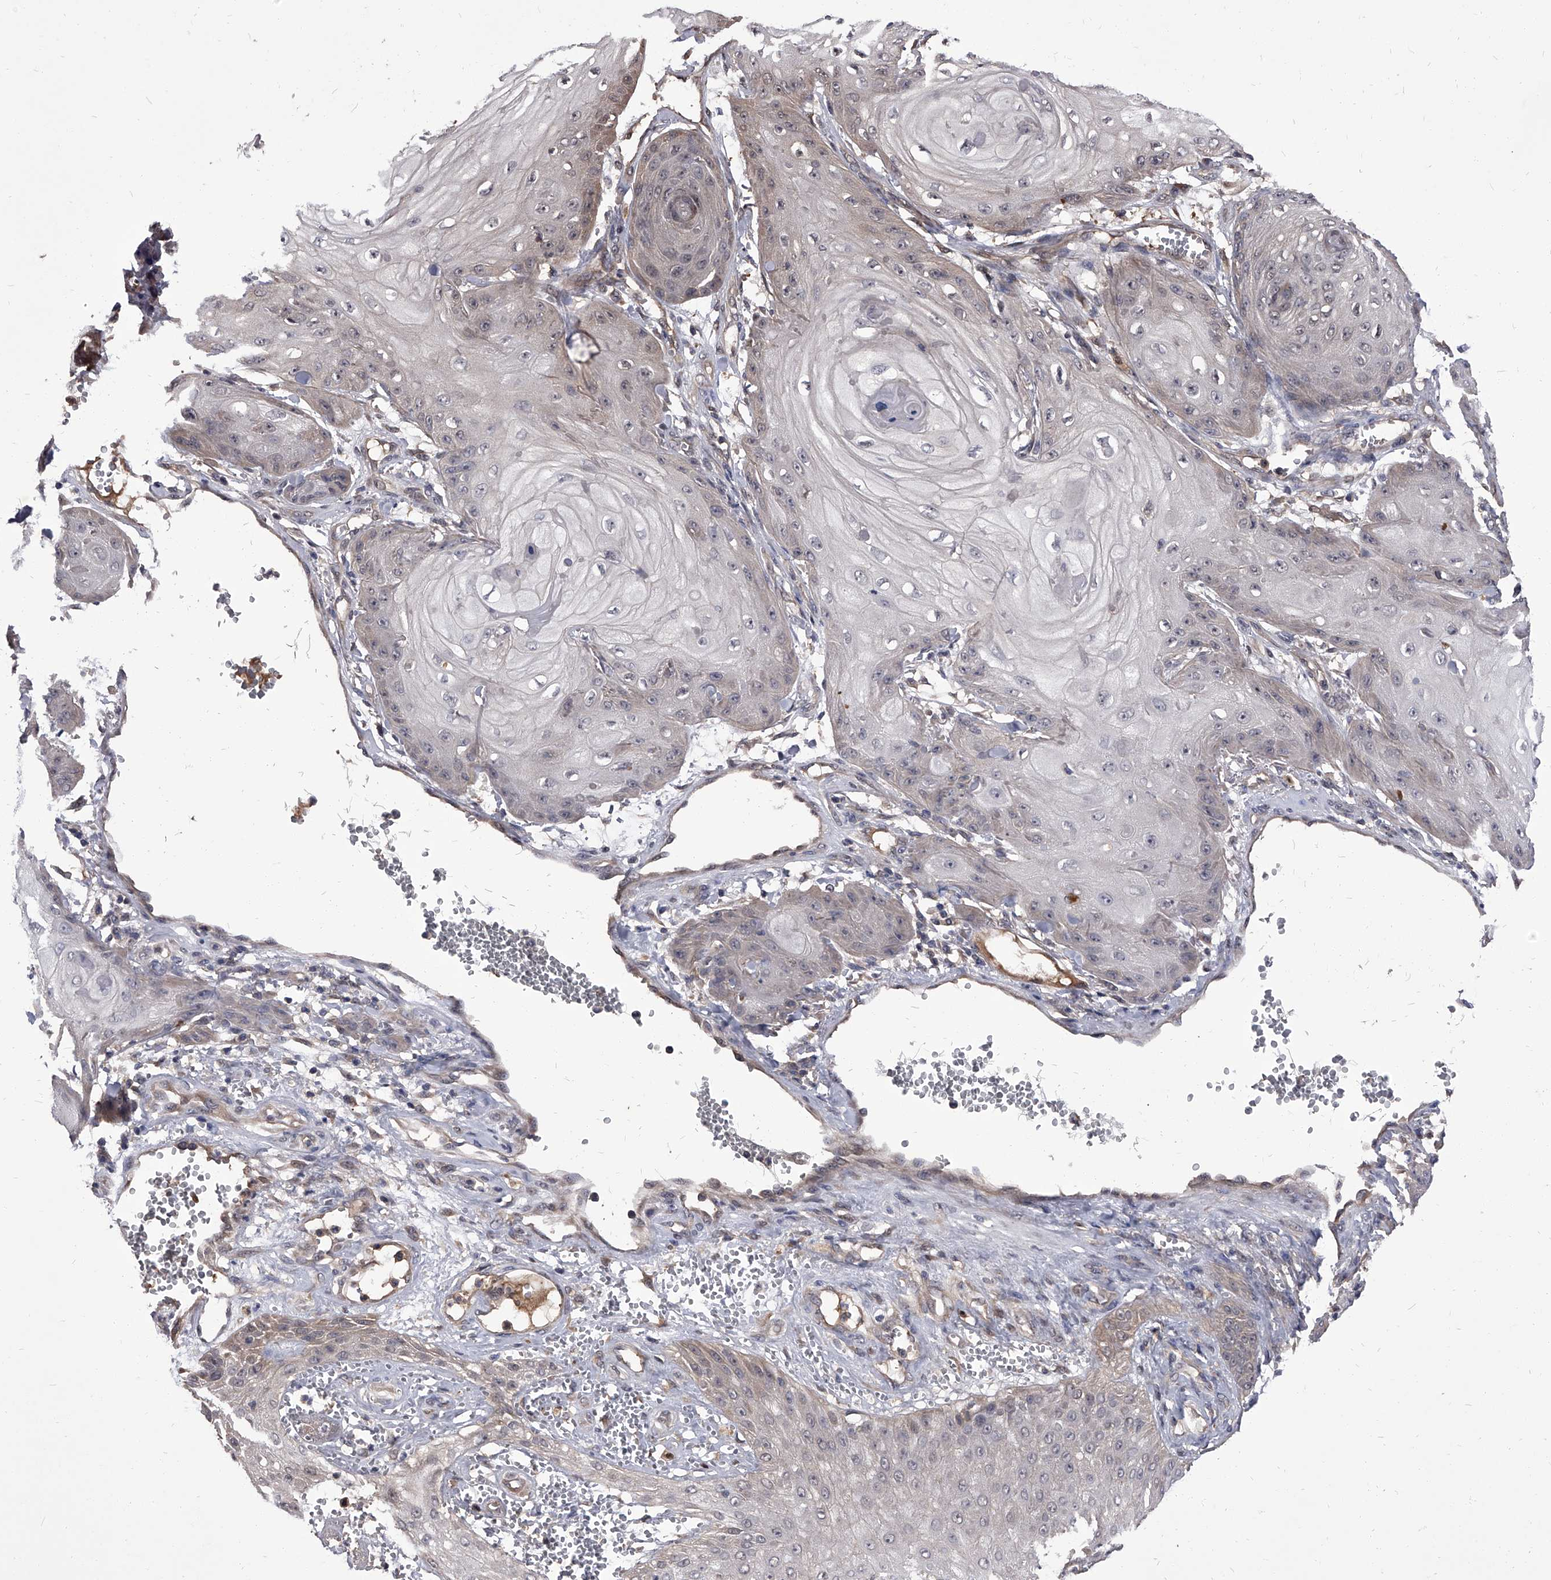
{"staining": {"intensity": "weak", "quantity": "<25%", "location": "cytoplasmic/membranous"}, "tissue": "skin cancer", "cell_type": "Tumor cells", "image_type": "cancer", "snomed": [{"axis": "morphology", "description": "Squamous cell carcinoma, NOS"}, {"axis": "topography", "description": "Skin"}], "caption": "IHC histopathology image of human skin cancer stained for a protein (brown), which reveals no positivity in tumor cells.", "gene": "SLC18B1", "patient": {"sex": "male", "age": 74}}